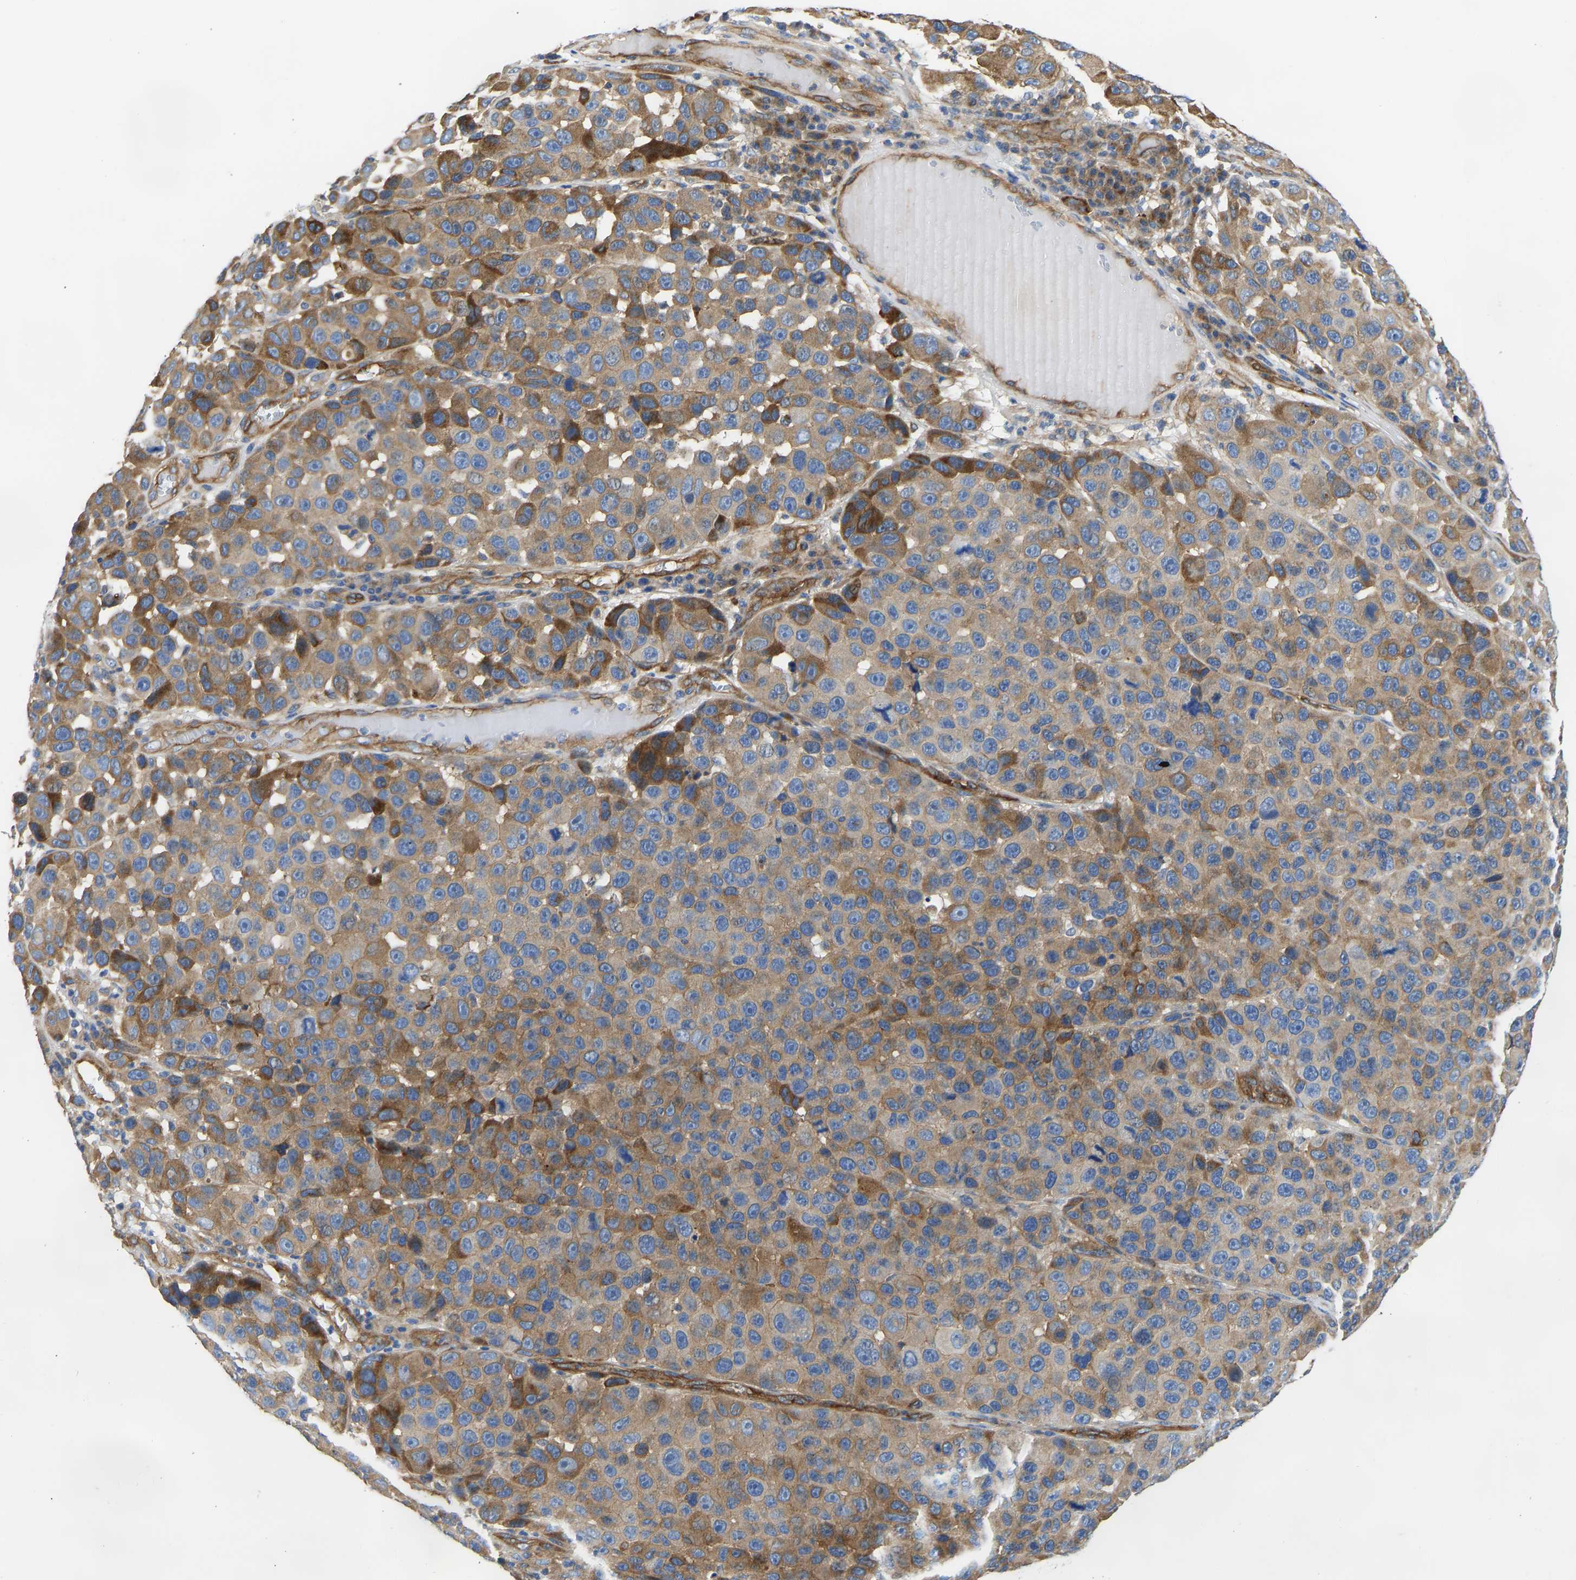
{"staining": {"intensity": "moderate", "quantity": ">75%", "location": "cytoplasmic/membranous"}, "tissue": "melanoma", "cell_type": "Tumor cells", "image_type": "cancer", "snomed": [{"axis": "morphology", "description": "Malignant melanoma, NOS"}, {"axis": "topography", "description": "Skin"}], "caption": "The histopathology image displays staining of melanoma, revealing moderate cytoplasmic/membranous protein positivity (brown color) within tumor cells.", "gene": "MYO1C", "patient": {"sex": "male", "age": 53}}